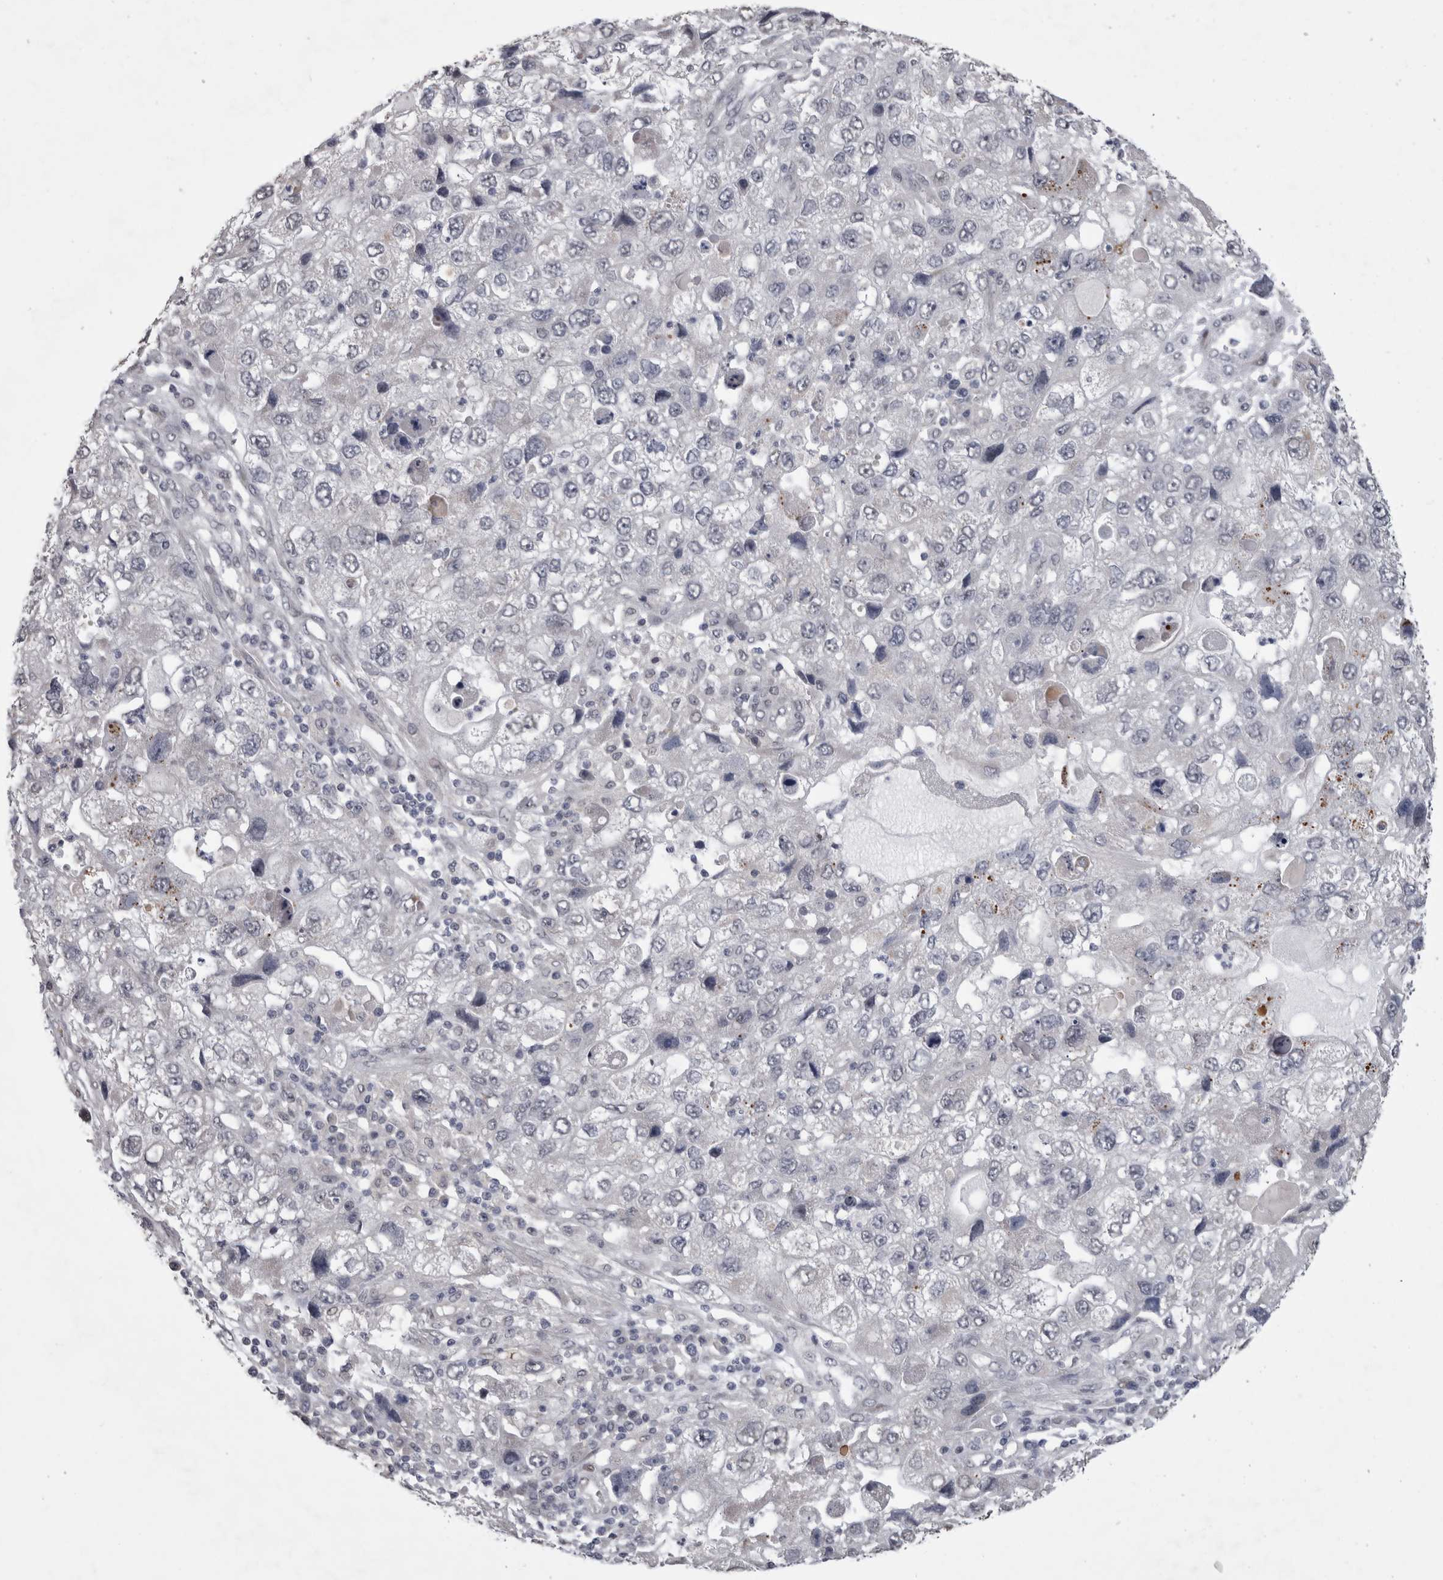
{"staining": {"intensity": "negative", "quantity": "none", "location": "none"}, "tissue": "endometrial cancer", "cell_type": "Tumor cells", "image_type": "cancer", "snomed": [{"axis": "morphology", "description": "Adenocarcinoma, NOS"}, {"axis": "topography", "description": "Endometrium"}], "caption": "There is no significant staining in tumor cells of adenocarcinoma (endometrial).", "gene": "IFI44", "patient": {"sex": "female", "age": 49}}